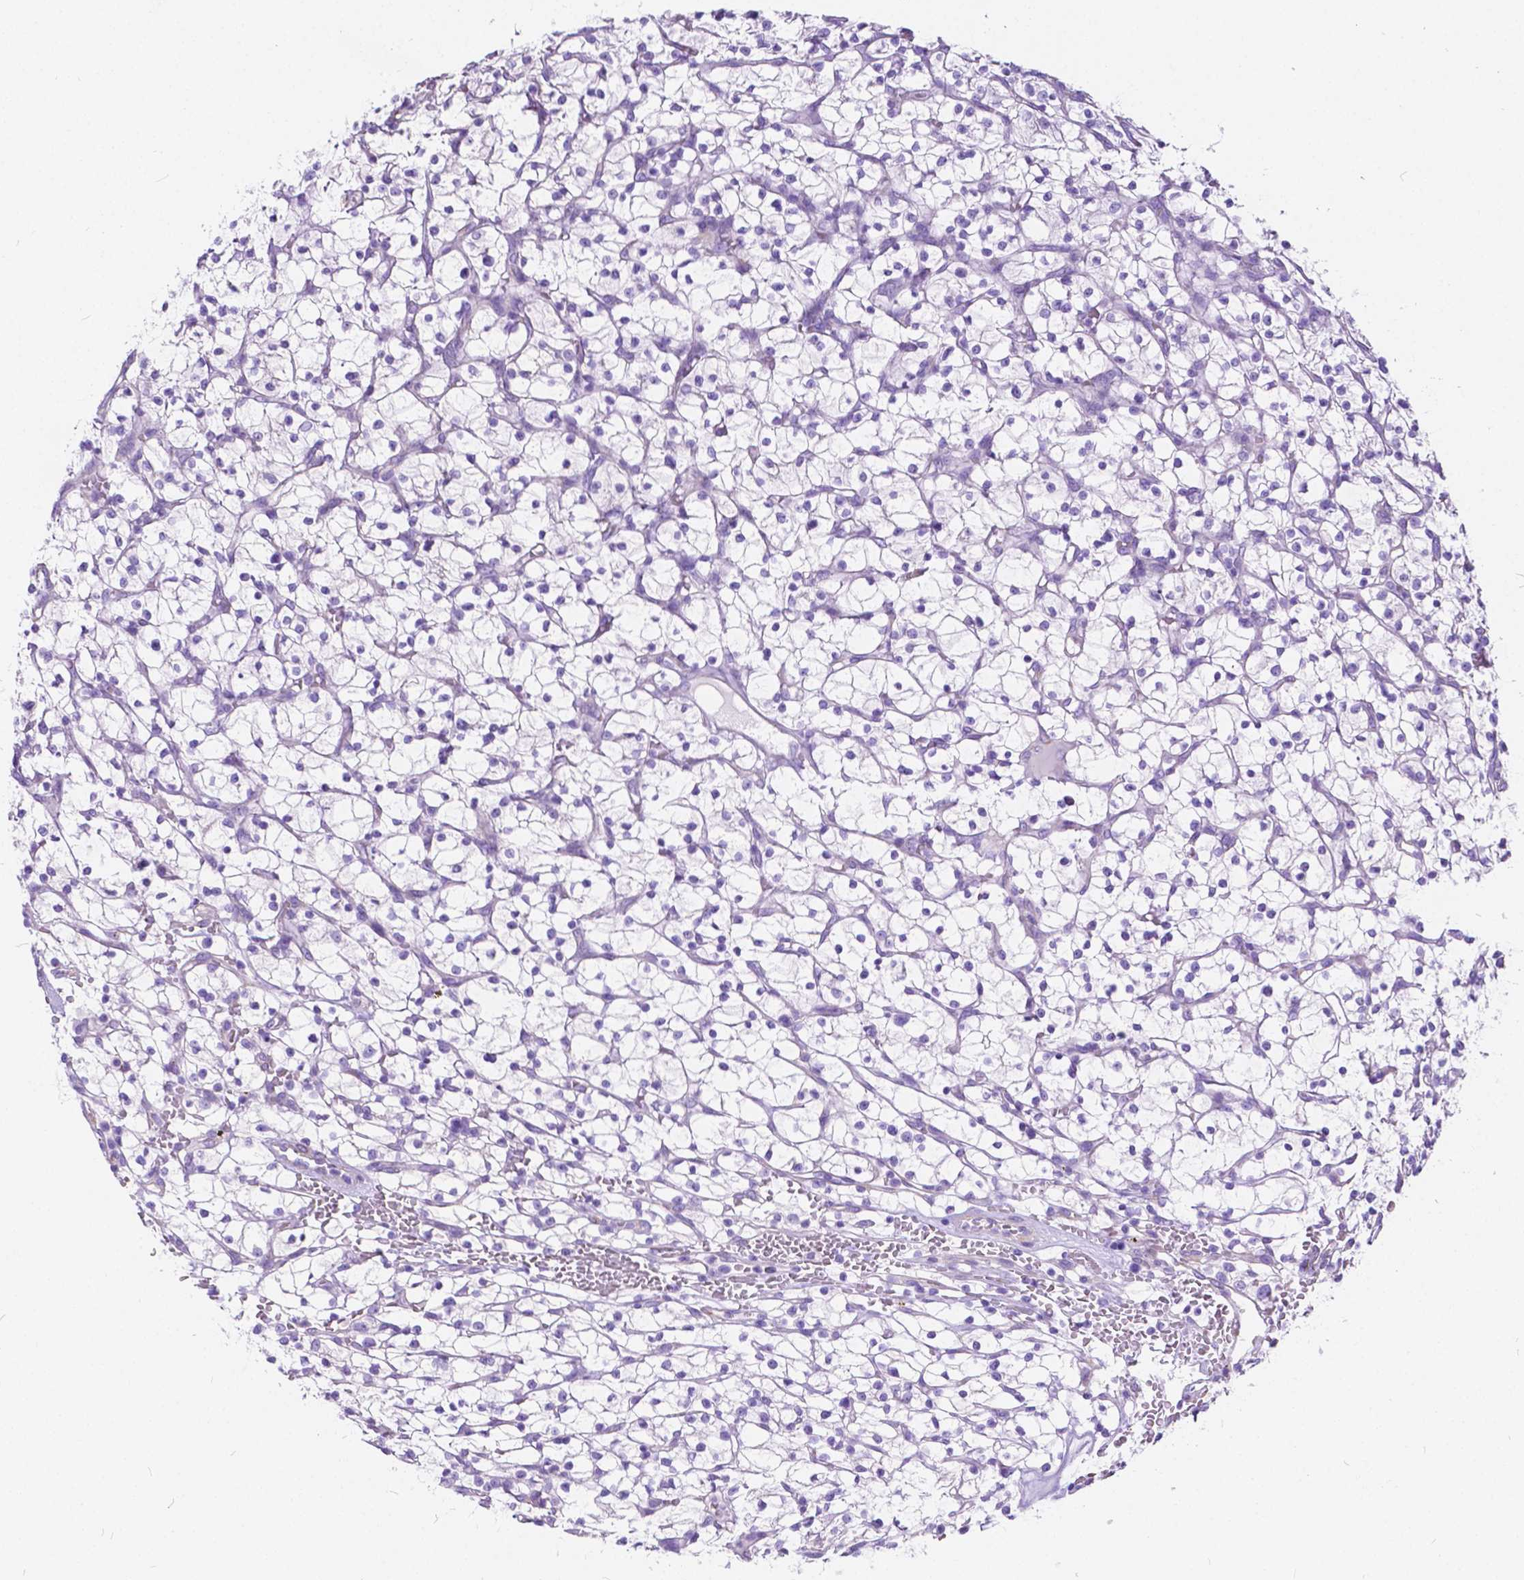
{"staining": {"intensity": "negative", "quantity": "none", "location": "none"}, "tissue": "renal cancer", "cell_type": "Tumor cells", "image_type": "cancer", "snomed": [{"axis": "morphology", "description": "Adenocarcinoma, NOS"}, {"axis": "topography", "description": "Kidney"}], "caption": "Tumor cells are negative for protein expression in human adenocarcinoma (renal).", "gene": "CHRM1", "patient": {"sex": "female", "age": 64}}